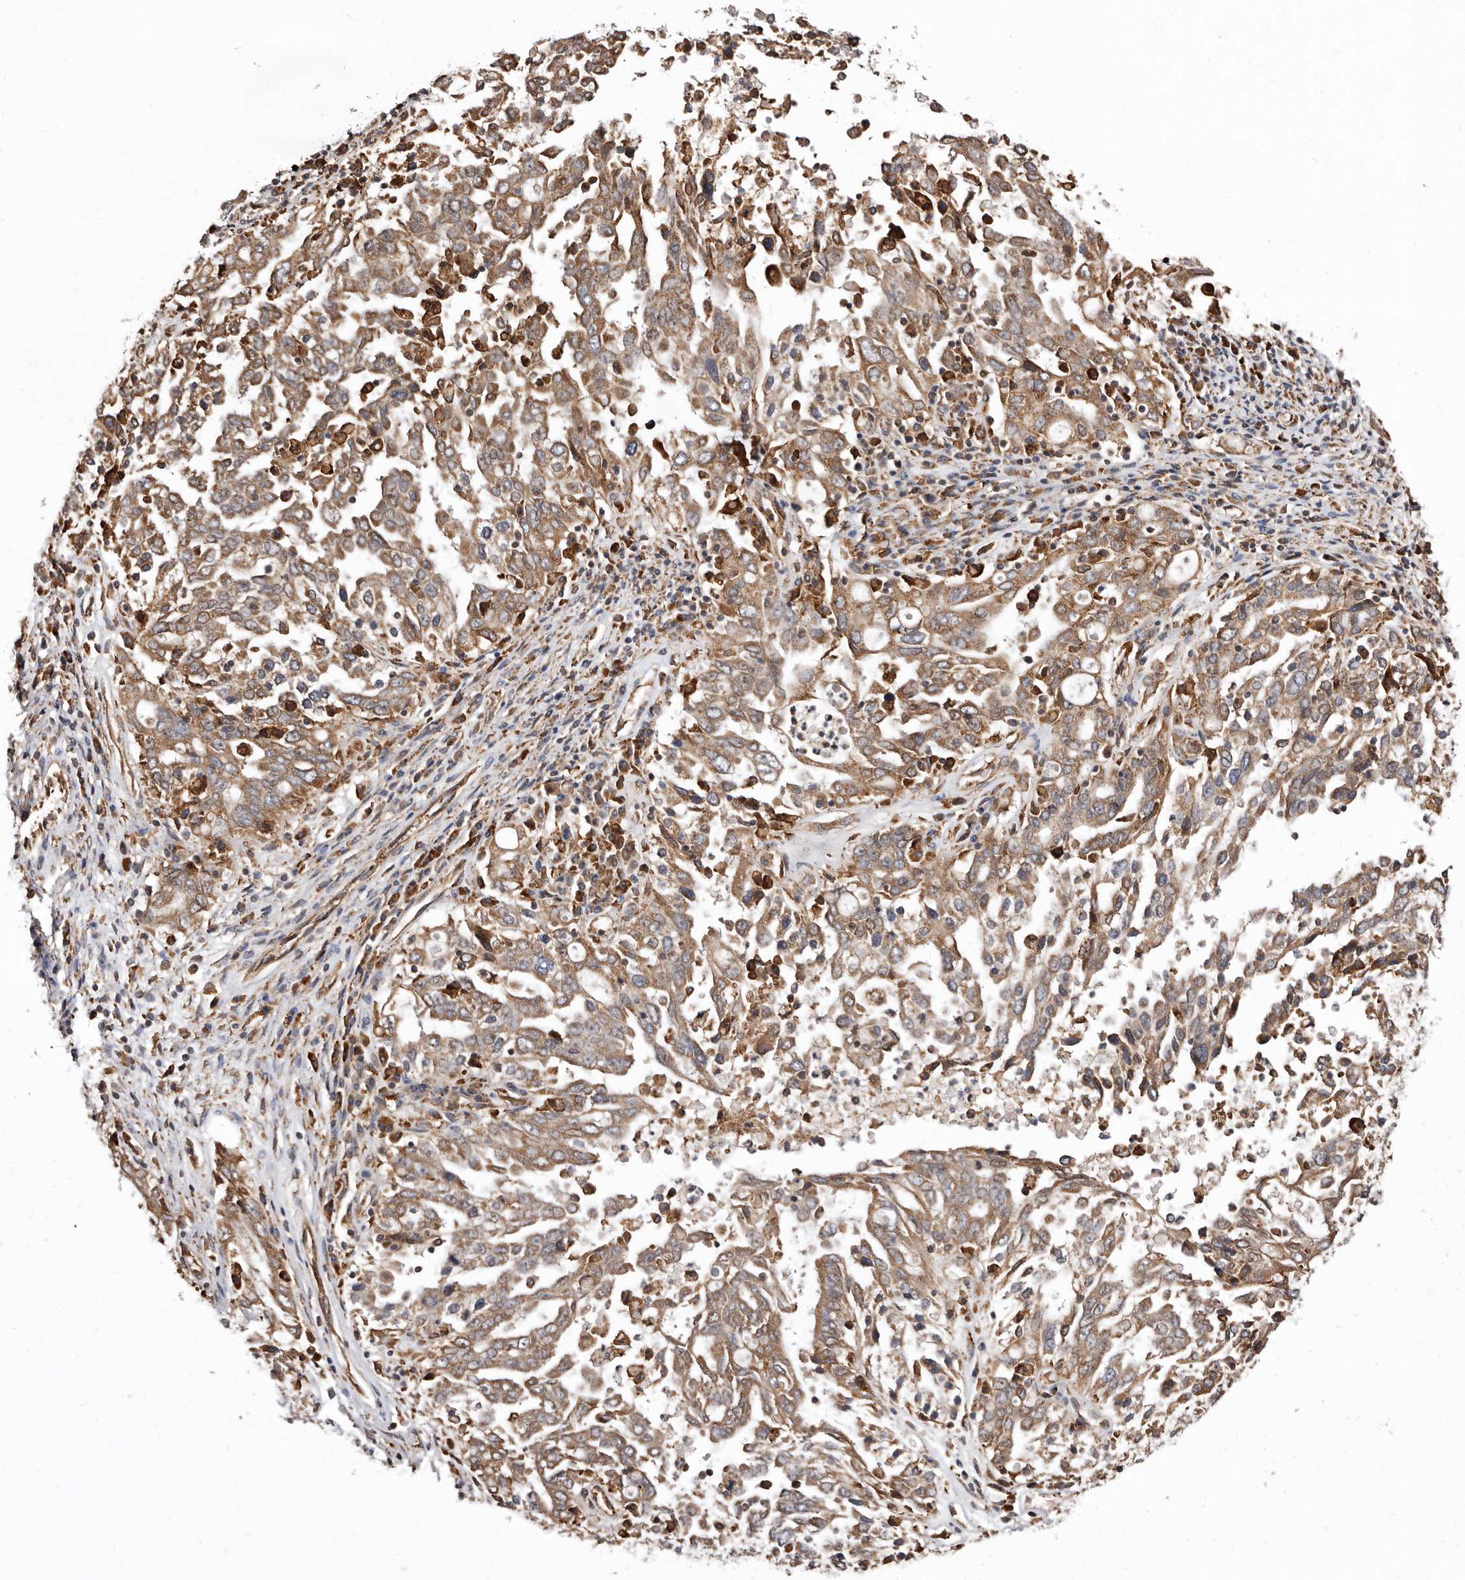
{"staining": {"intensity": "moderate", "quantity": ">75%", "location": "cytoplasmic/membranous"}, "tissue": "ovarian cancer", "cell_type": "Tumor cells", "image_type": "cancer", "snomed": [{"axis": "morphology", "description": "Carcinoma, endometroid"}, {"axis": "topography", "description": "Ovary"}], "caption": "There is medium levels of moderate cytoplasmic/membranous staining in tumor cells of ovarian endometroid carcinoma, as demonstrated by immunohistochemical staining (brown color).", "gene": "RRM2B", "patient": {"sex": "female", "age": 62}}